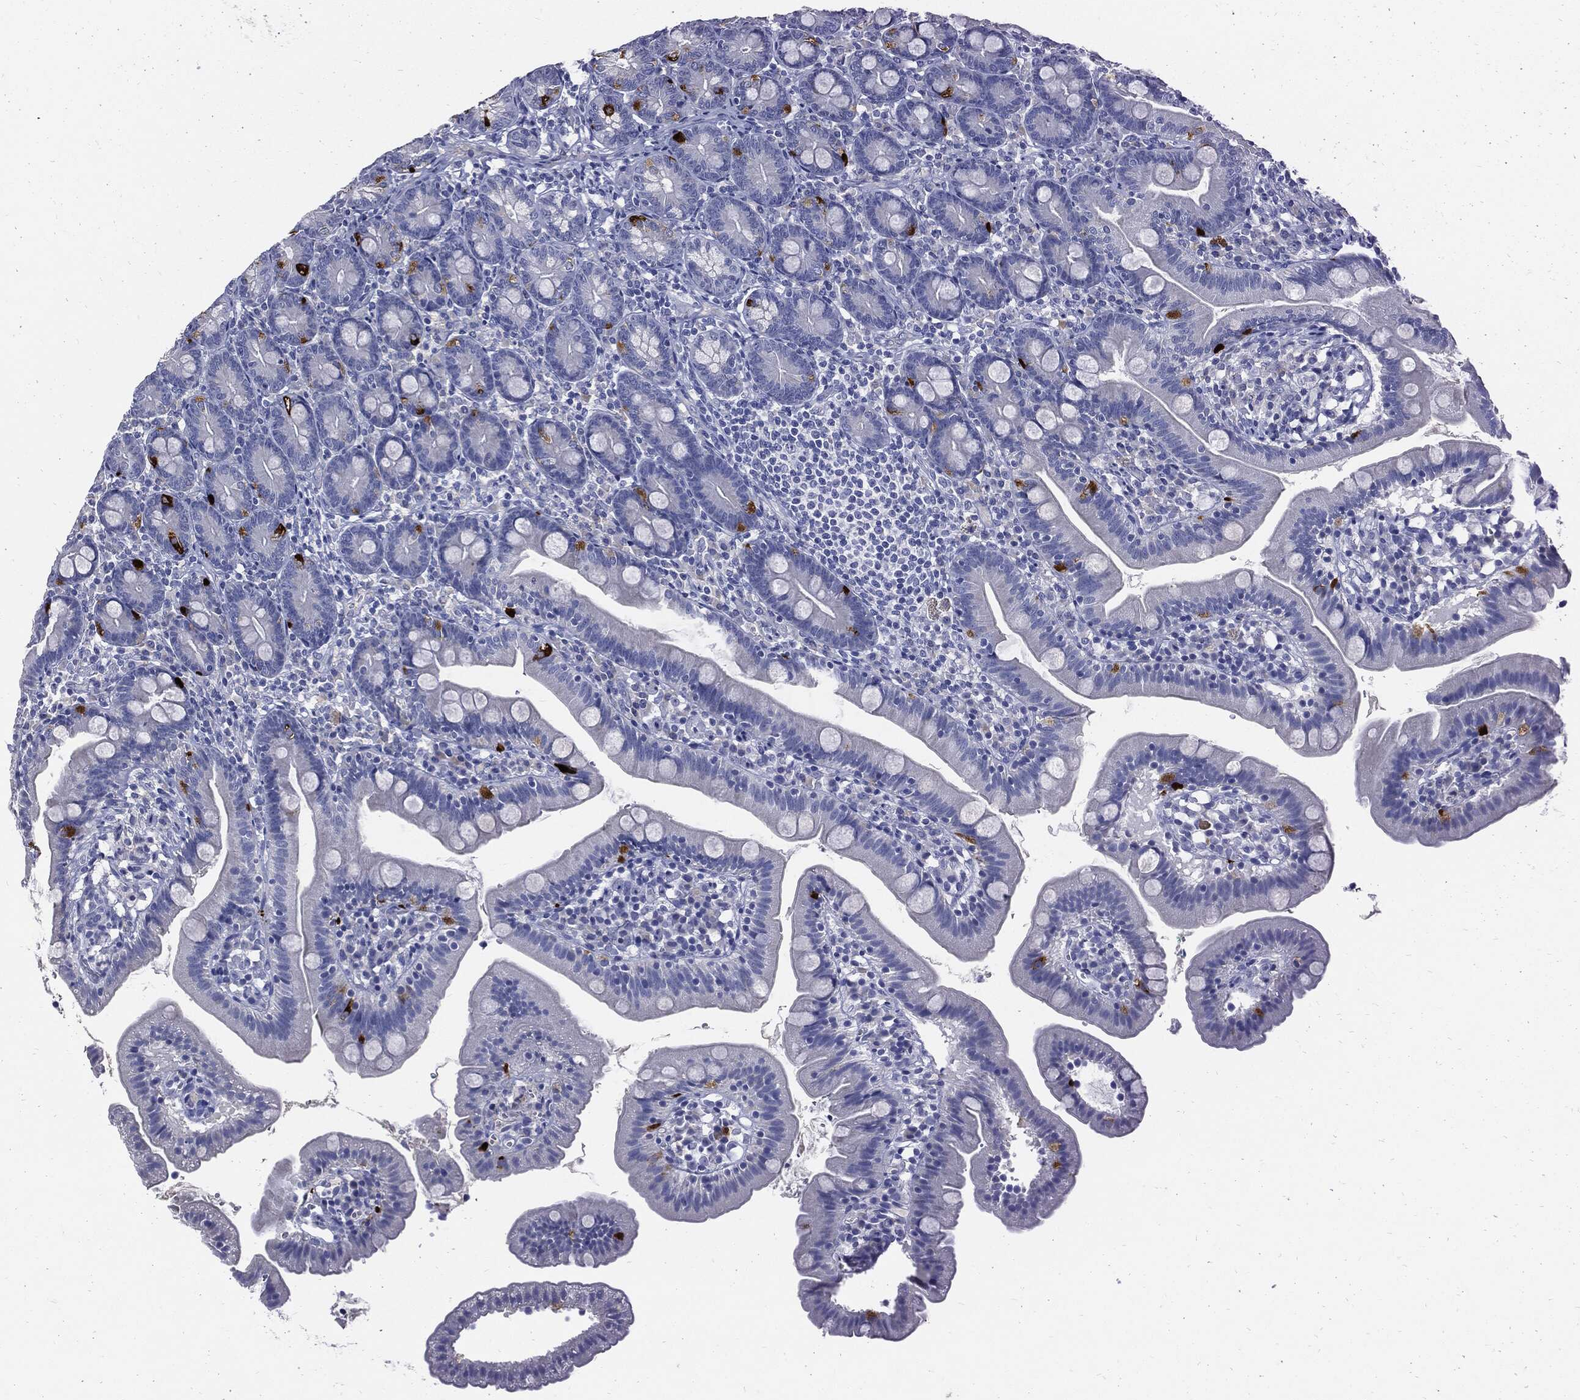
{"staining": {"intensity": "strong", "quantity": "<25%", "location": "cytoplasmic/membranous"}, "tissue": "duodenum", "cell_type": "Glandular cells", "image_type": "normal", "snomed": [{"axis": "morphology", "description": "Normal tissue, NOS"}, {"axis": "topography", "description": "Duodenum"}], "caption": "This image displays immunohistochemistry staining of normal duodenum, with medium strong cytoplasmic/membranous staining in about <25% of glandular cells.", "gene": "CPE", "patient": {"sex": "female", "age": 67}}